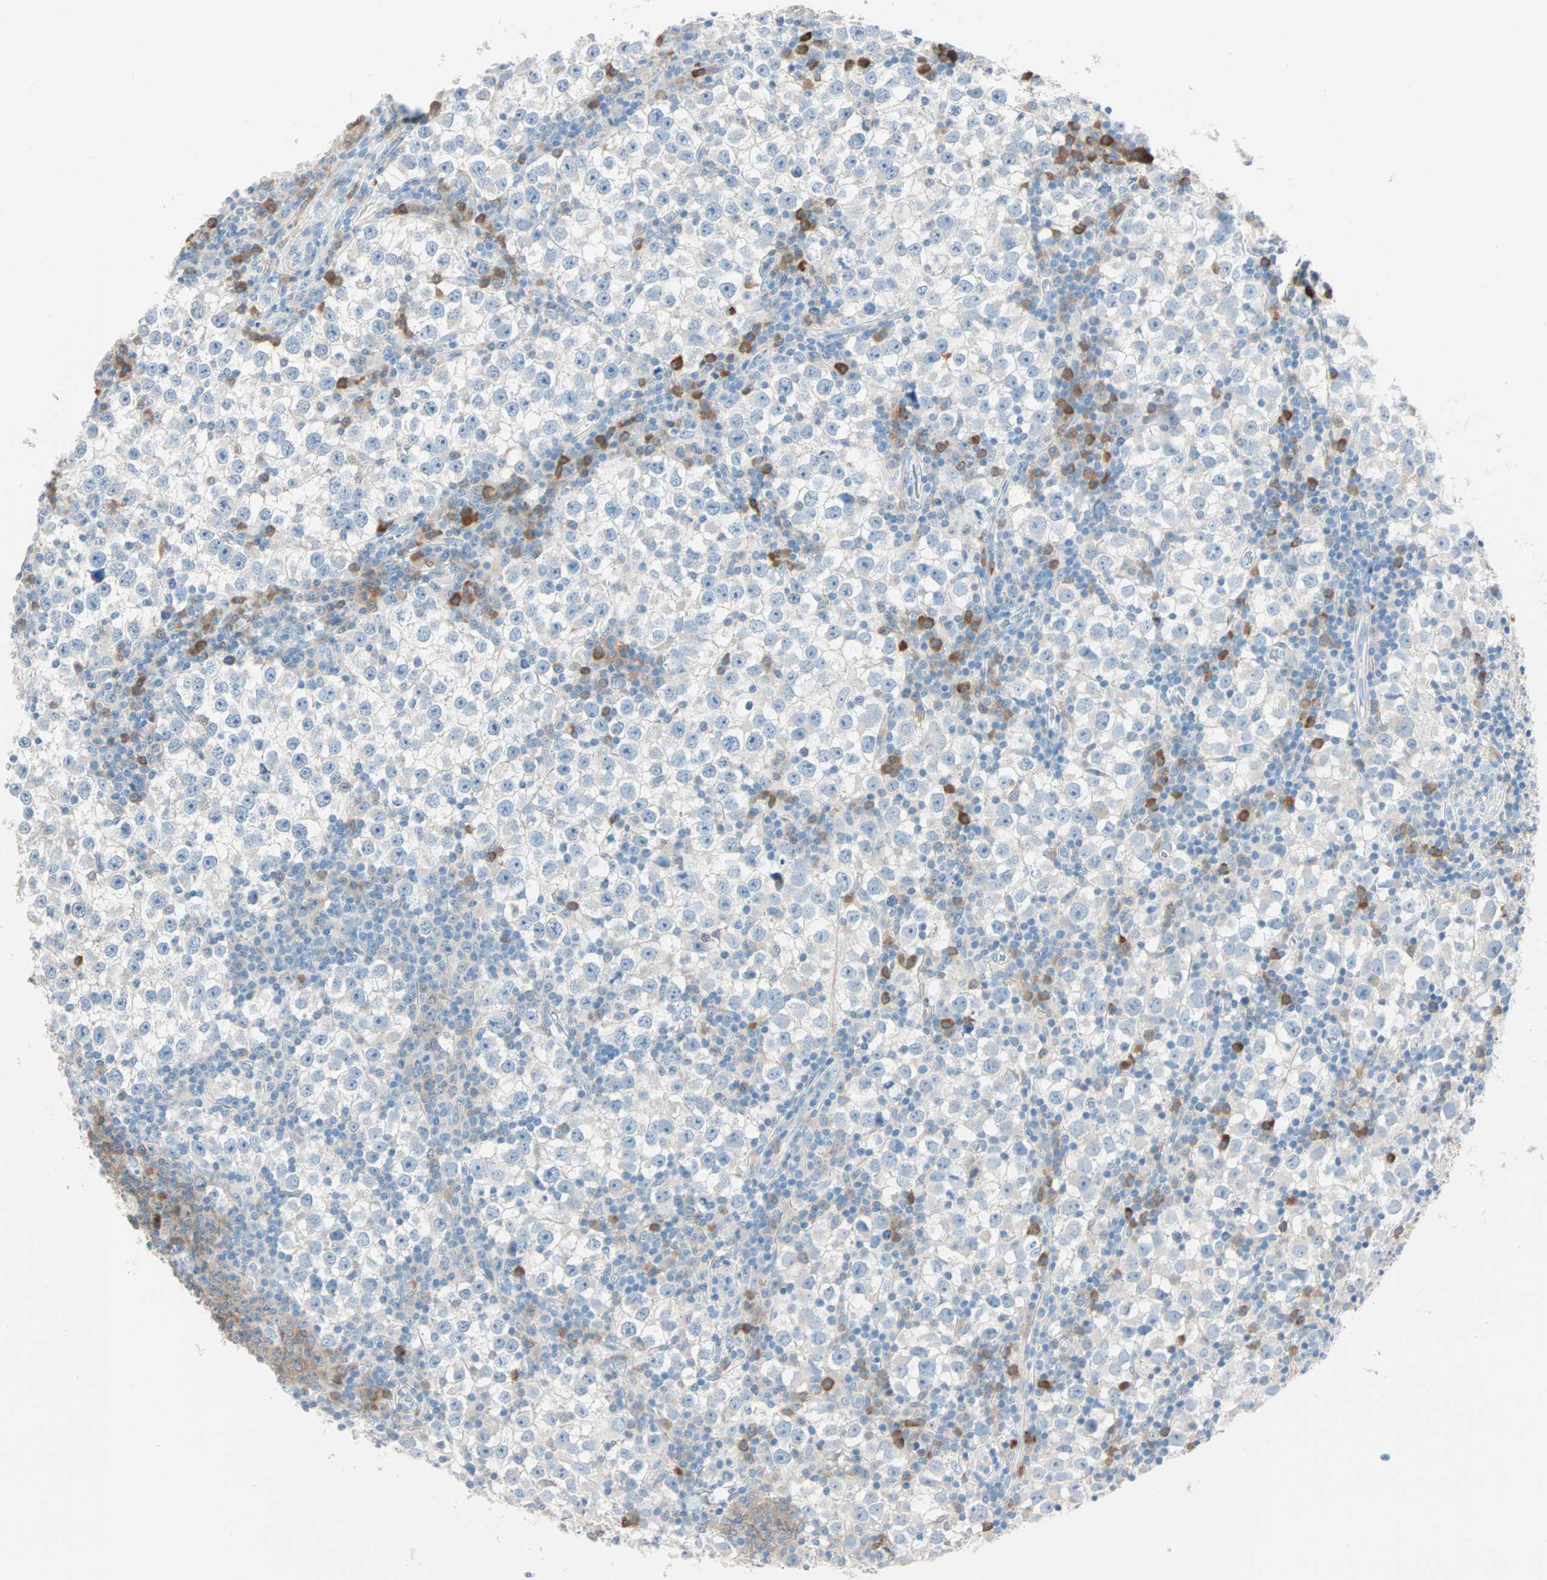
{"staining": {"intensity": "negative", "quantity": "none", "location": "none"}, "tissue": "testis cancer", "cell_type": "Tumor cells", "image_type": "cancer", "snomed": [{"axis": "morphology", "description": "Seminoma, NOS"}, {"axis": "topography", "description": "Testis"}], "caption": "Tumor cells are negative for protein expression in human testis cancer (seminoma). The staining is performed using DAB brown chromogen with nuclei counter-stained in using hematoxylin.", "gene": "ATF6", "patient": {"sex": "male", "age": 65}}